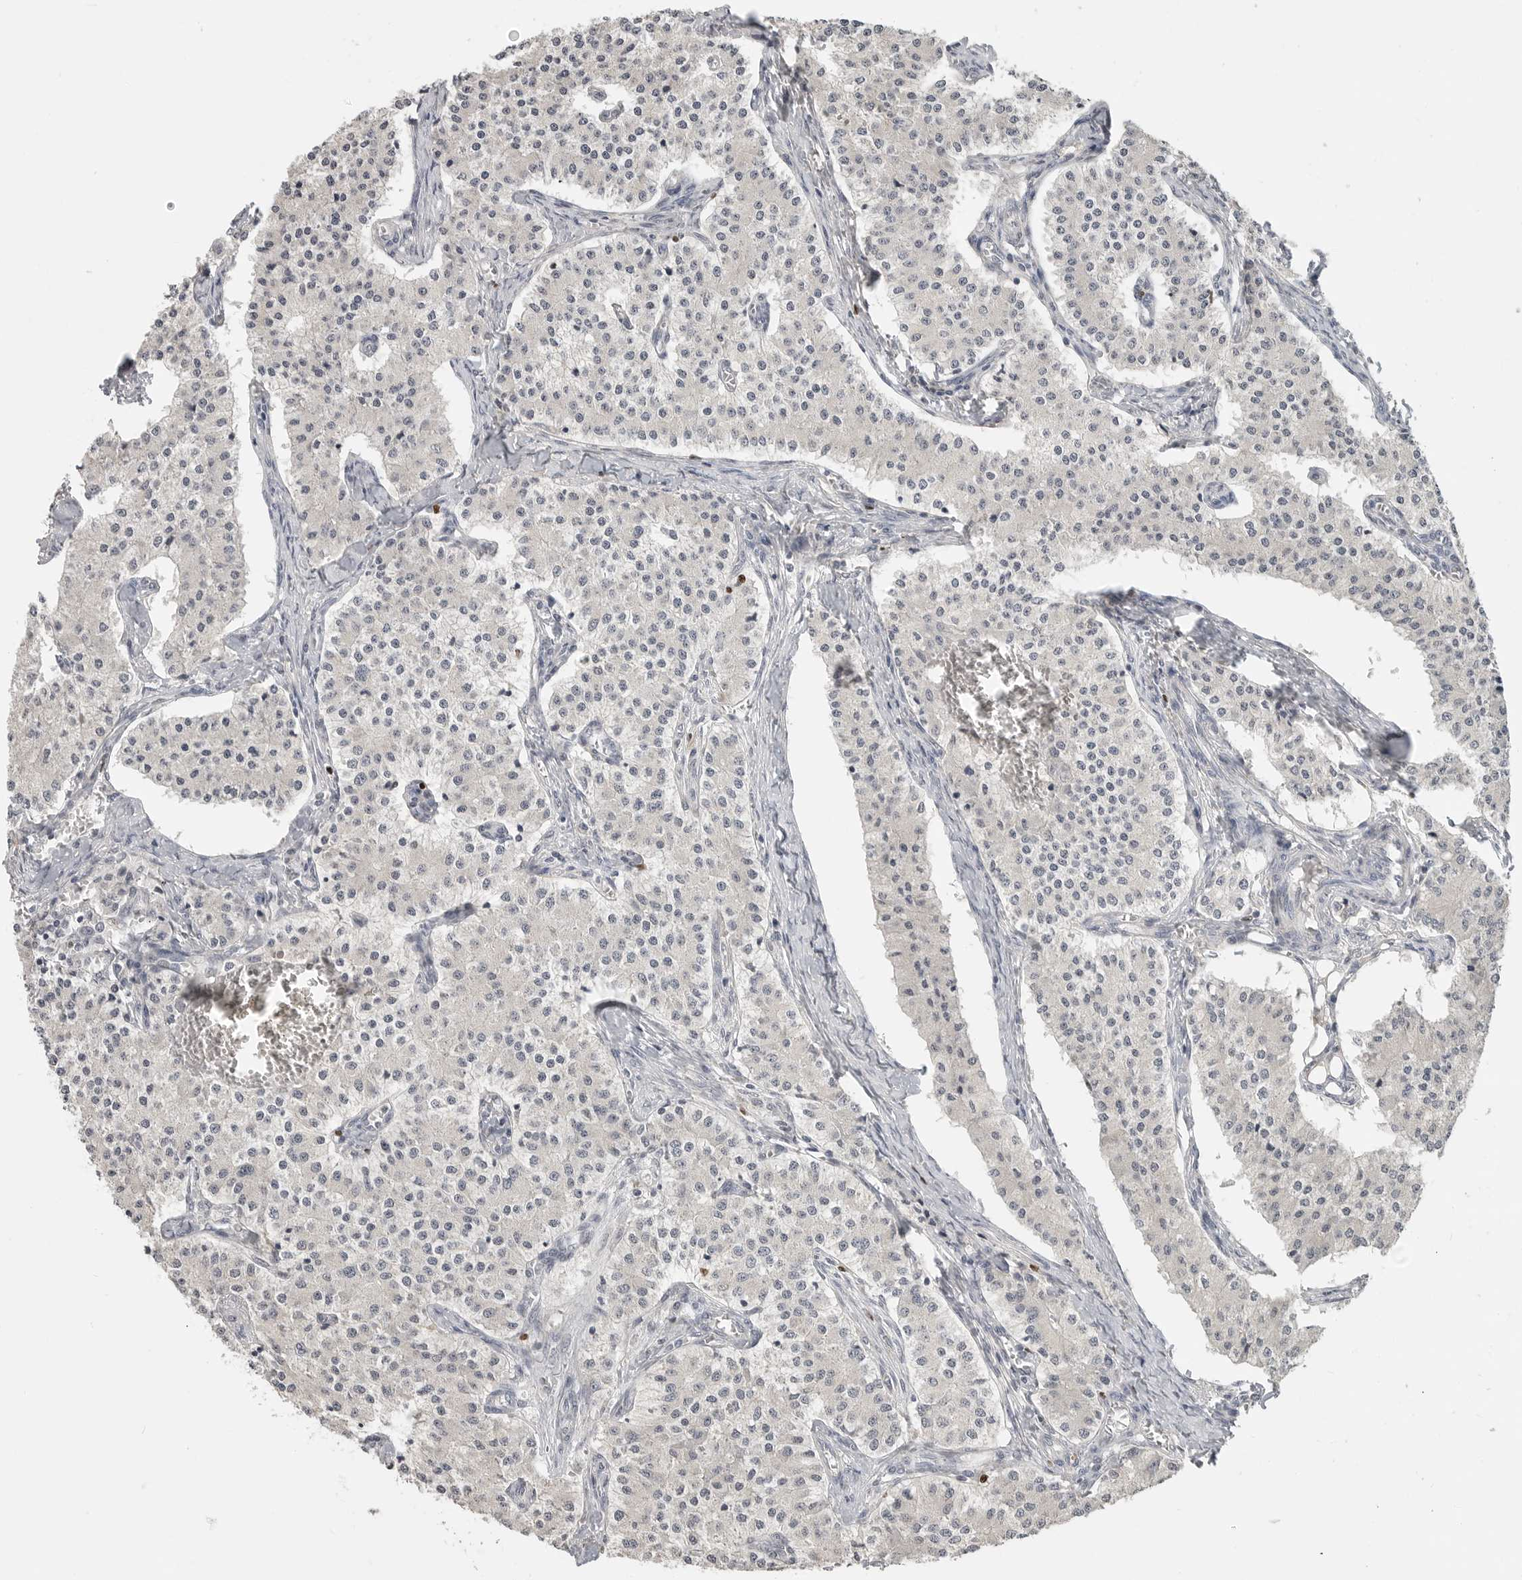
{"staining": {"intensity": "negative", "quantity": "none", "location": "none"}, "tissue": "carcinoid", "cell_type": "Tumor cells", "image_type": "cancer", "snomed": [{"axis": "morphology", "description": "Carcinoid, malignant, NOS"}, {"axis": "topography", "description": "Colon"}], "caption": "Carcinoid (malignant) was stained to show a protein in brown. There is no significant positivity in tumor cells.", "gene": "FOXP3", "patient": {"sex": "female", "age": 52}}